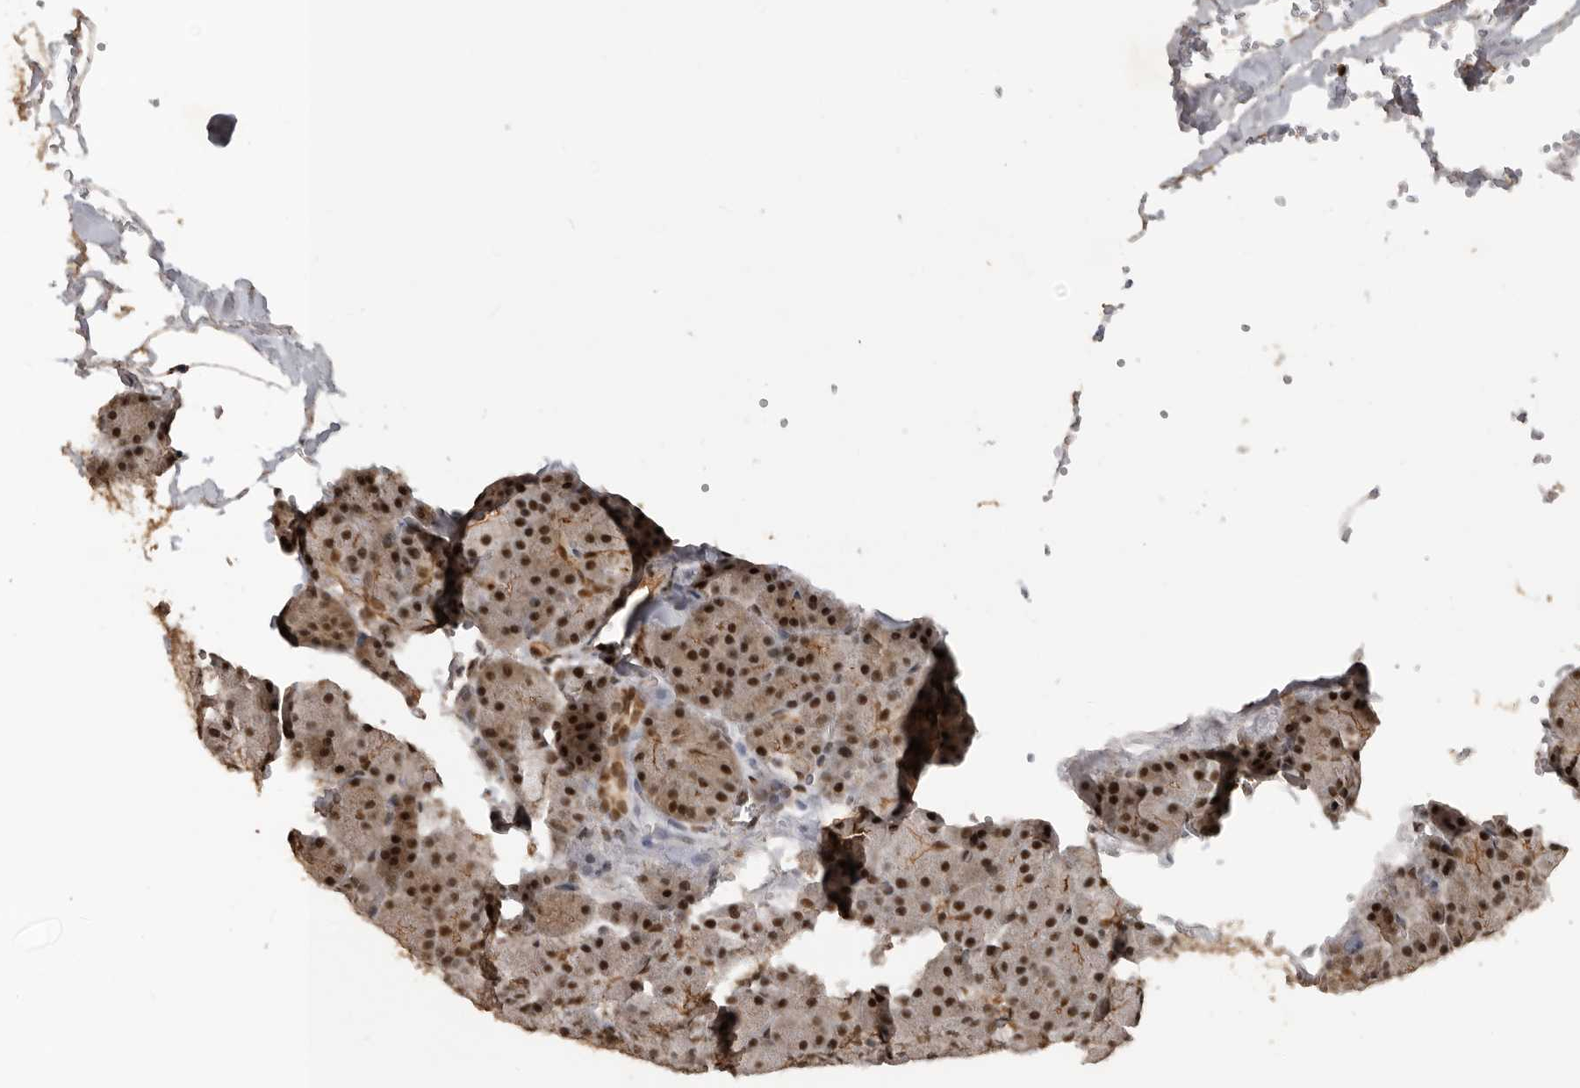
{"staining": {"intensity": "strong", "quantity": ">75%", "location": "nuclear"}, "tissue": "pancreas", "cell_type": "Exocrine glandular cells", "image_type": "normal", "snomed": [{"axis": "morphology", "description": "Normal tissue, NOS"}, {"axis": "morphology", "description": "Carcinoid, malignant, NOS"}, {"axis": "topography", "description": "Pancreas"}], "caption": "Human pancreas stained with a brown dye displays strong nuclear positive expression in approximately >75% of exocrine glandular cells.", "gene": "CBLL1", "patient": {"sex": "female", "age": 35}}